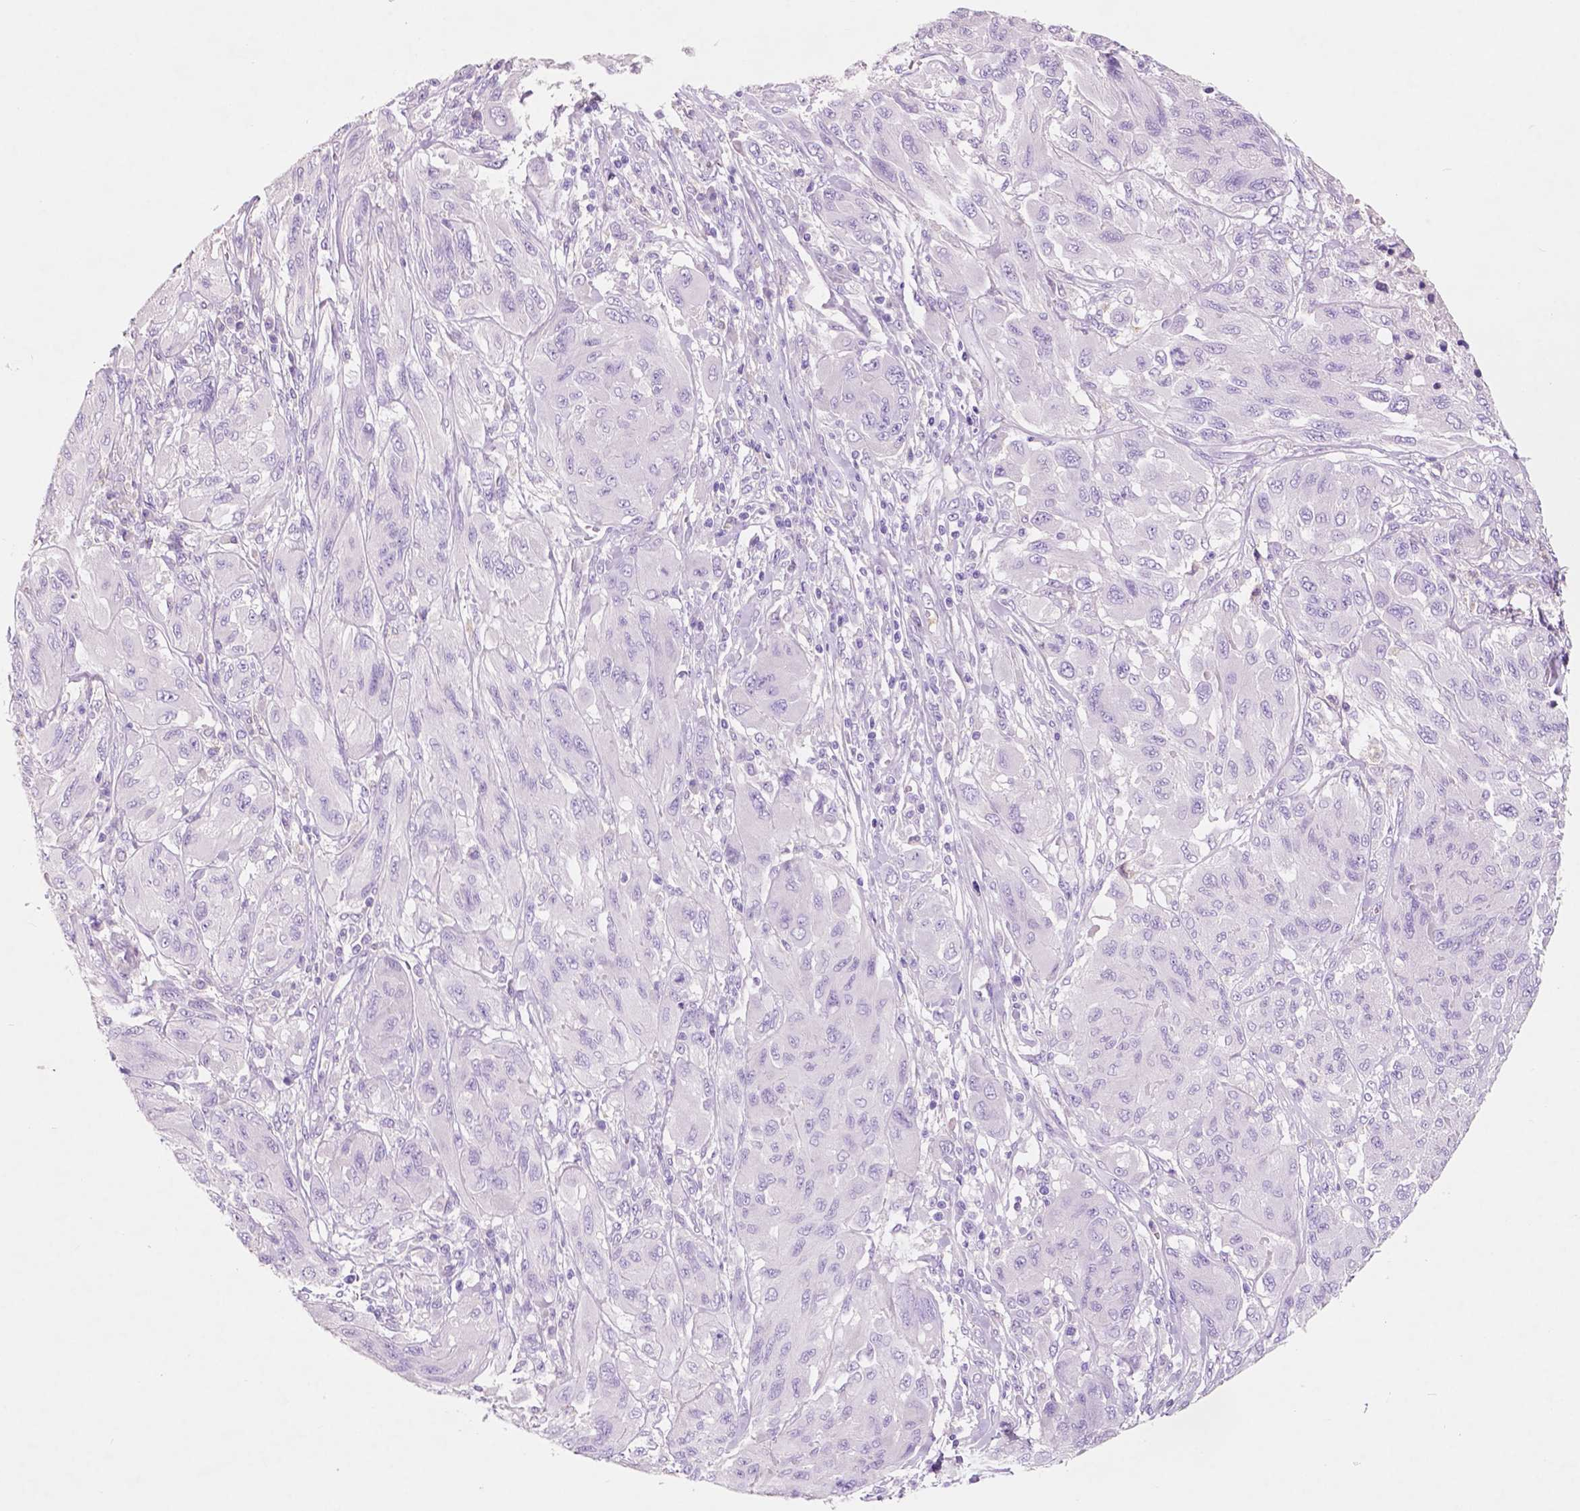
{"staining": {"intensity": "negative", "quantity": "none", "location": "none"}, "tissue": "melanoma", "cell_type": "Tumor cells", "image_type": "cancer", "snomed": [{"axis": "morphology", "description": "Malignant melanoma, NOS"}, {"axis": "topography", "description": "Skin"}], "caption": "This is an immunohistochemistry image of malignant melanoma. There is no expression in tumor cells.", "gene": "CUZD1", "patient": {"sex": "female", "age": 91}}